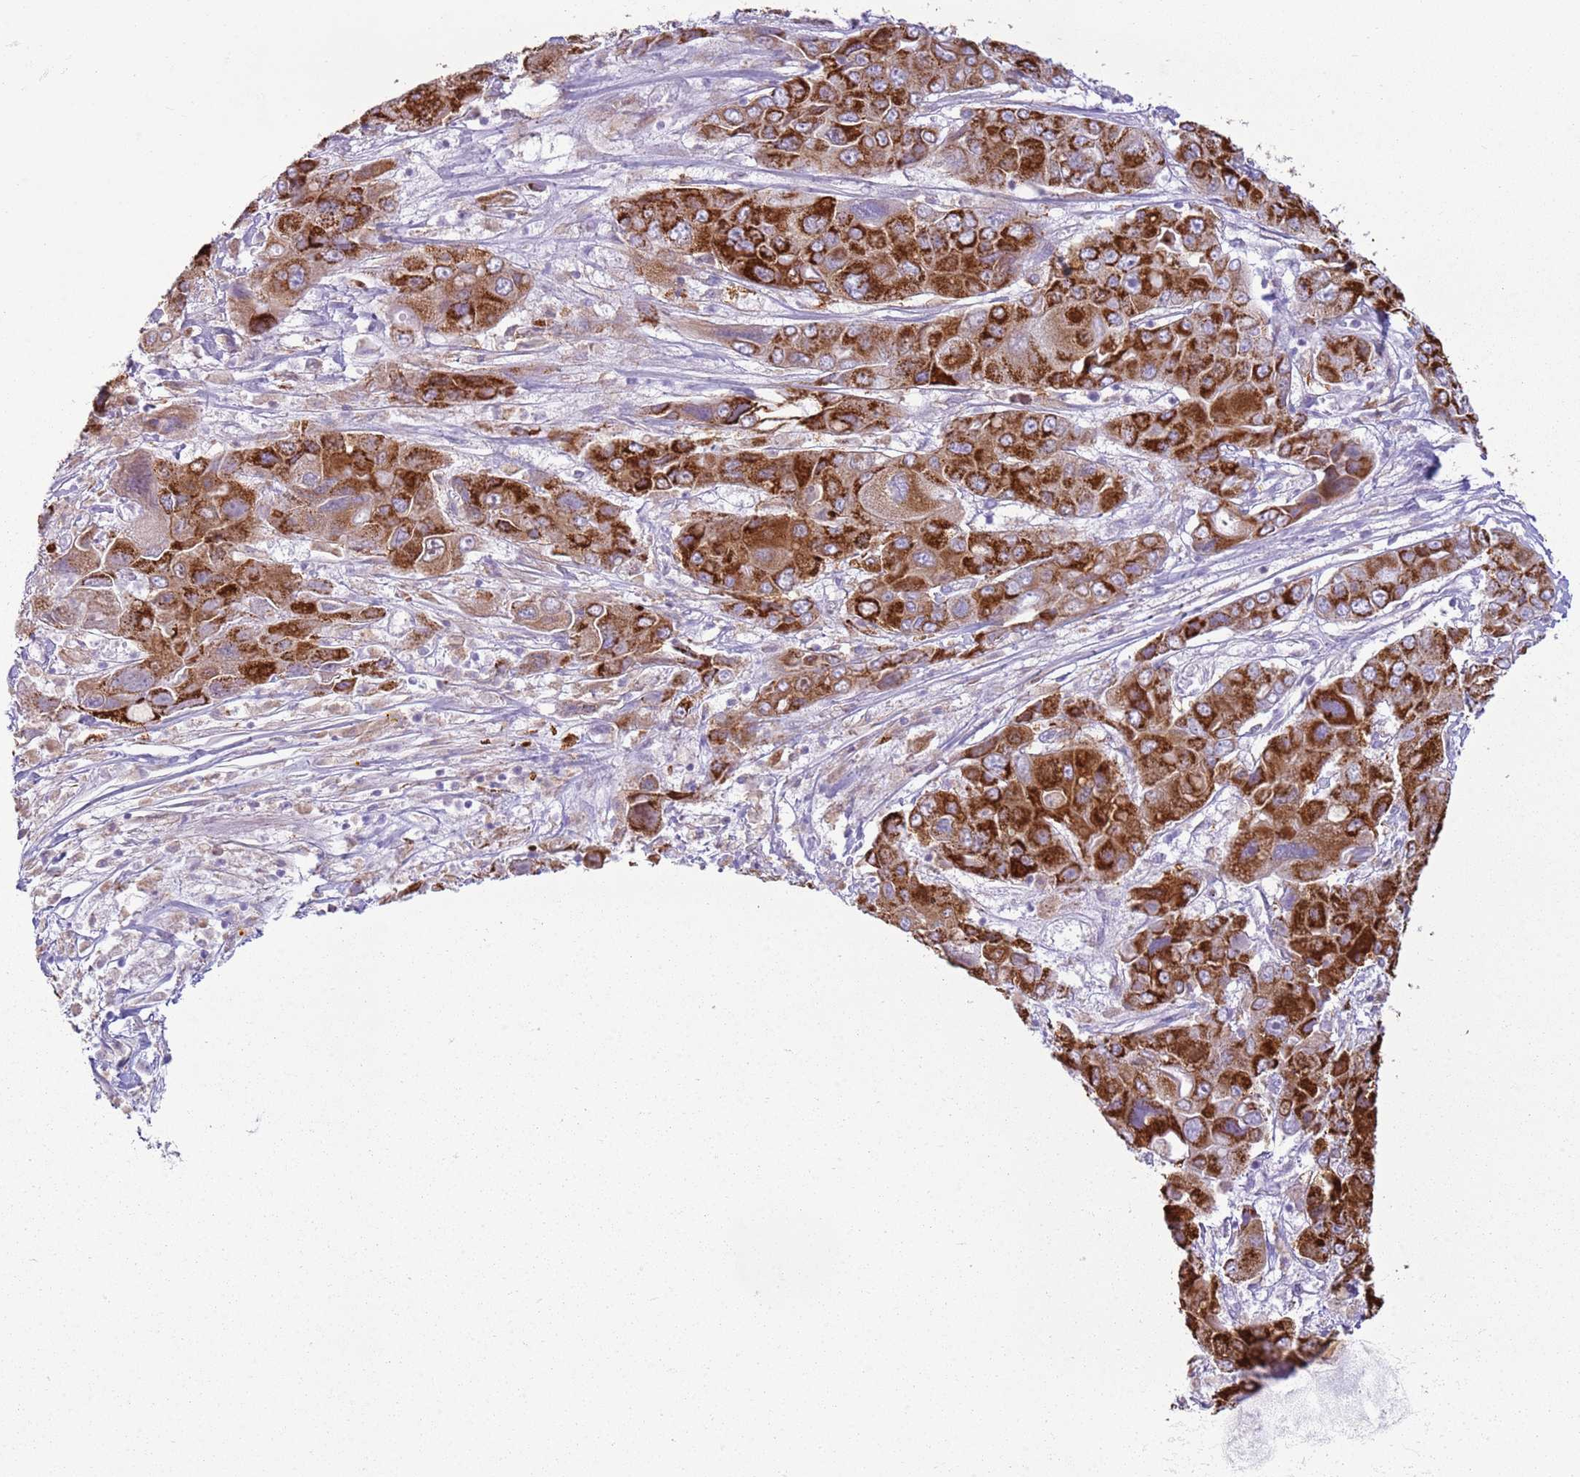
{"staining": {"intensity": "strong", "quantity": ">75%", "location": "cytoplasmic/membranous"}, "tissue": "liver cancer", "cell_type": "Tumor cells", "image_type": "cancer", "snomed": [{"axis": "morphology", "description": "Cholangiocarcinoma"}, {"axis": "topography", "description": "Liver"}], "caption": "Liver cancer (cholangiocarcinoma) stained with a protein marker reveals strong staining in tumor cells.", "gene": "OAF", "patient": {"sex": "male", "age": 67}}